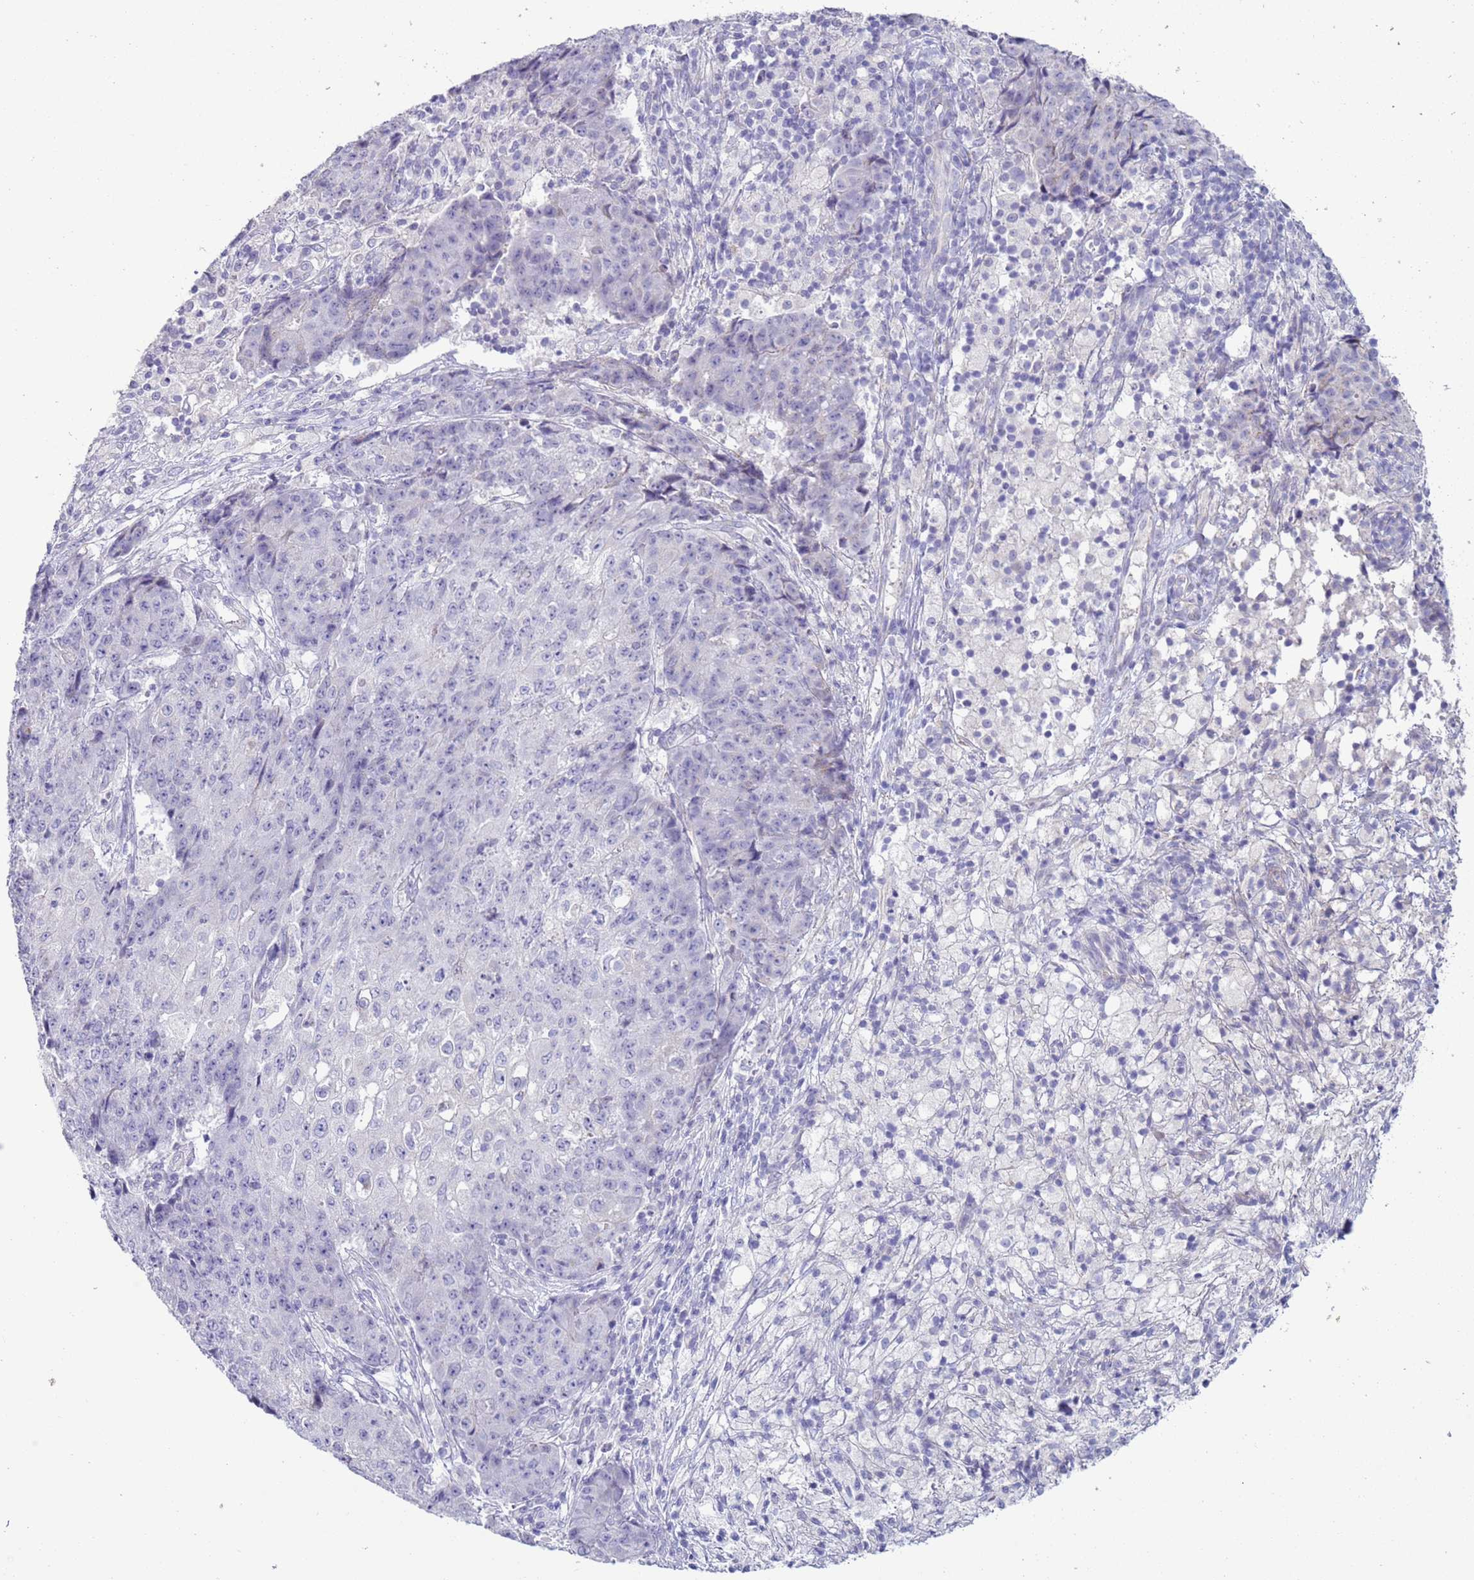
{"staining": {"intensity": "negative", "quantity": "none", "location": "none"}, "tissue": "ovarian cancer", "cell_type": "Tumor cells", "image_type": "cancer", "snomed": [{"axis": "morphology", "description": "Carcinoma, endometroid"}, {"axis": "topography", "description": "Ovary"}], "caption": "There is no significant staining in tumor cells of ovarian cancer. (Immunohistochemistry, brightfield microscopy, high magnification).", "gene": "NPAP1", "patient": {"sex": "female", "age": 42}}